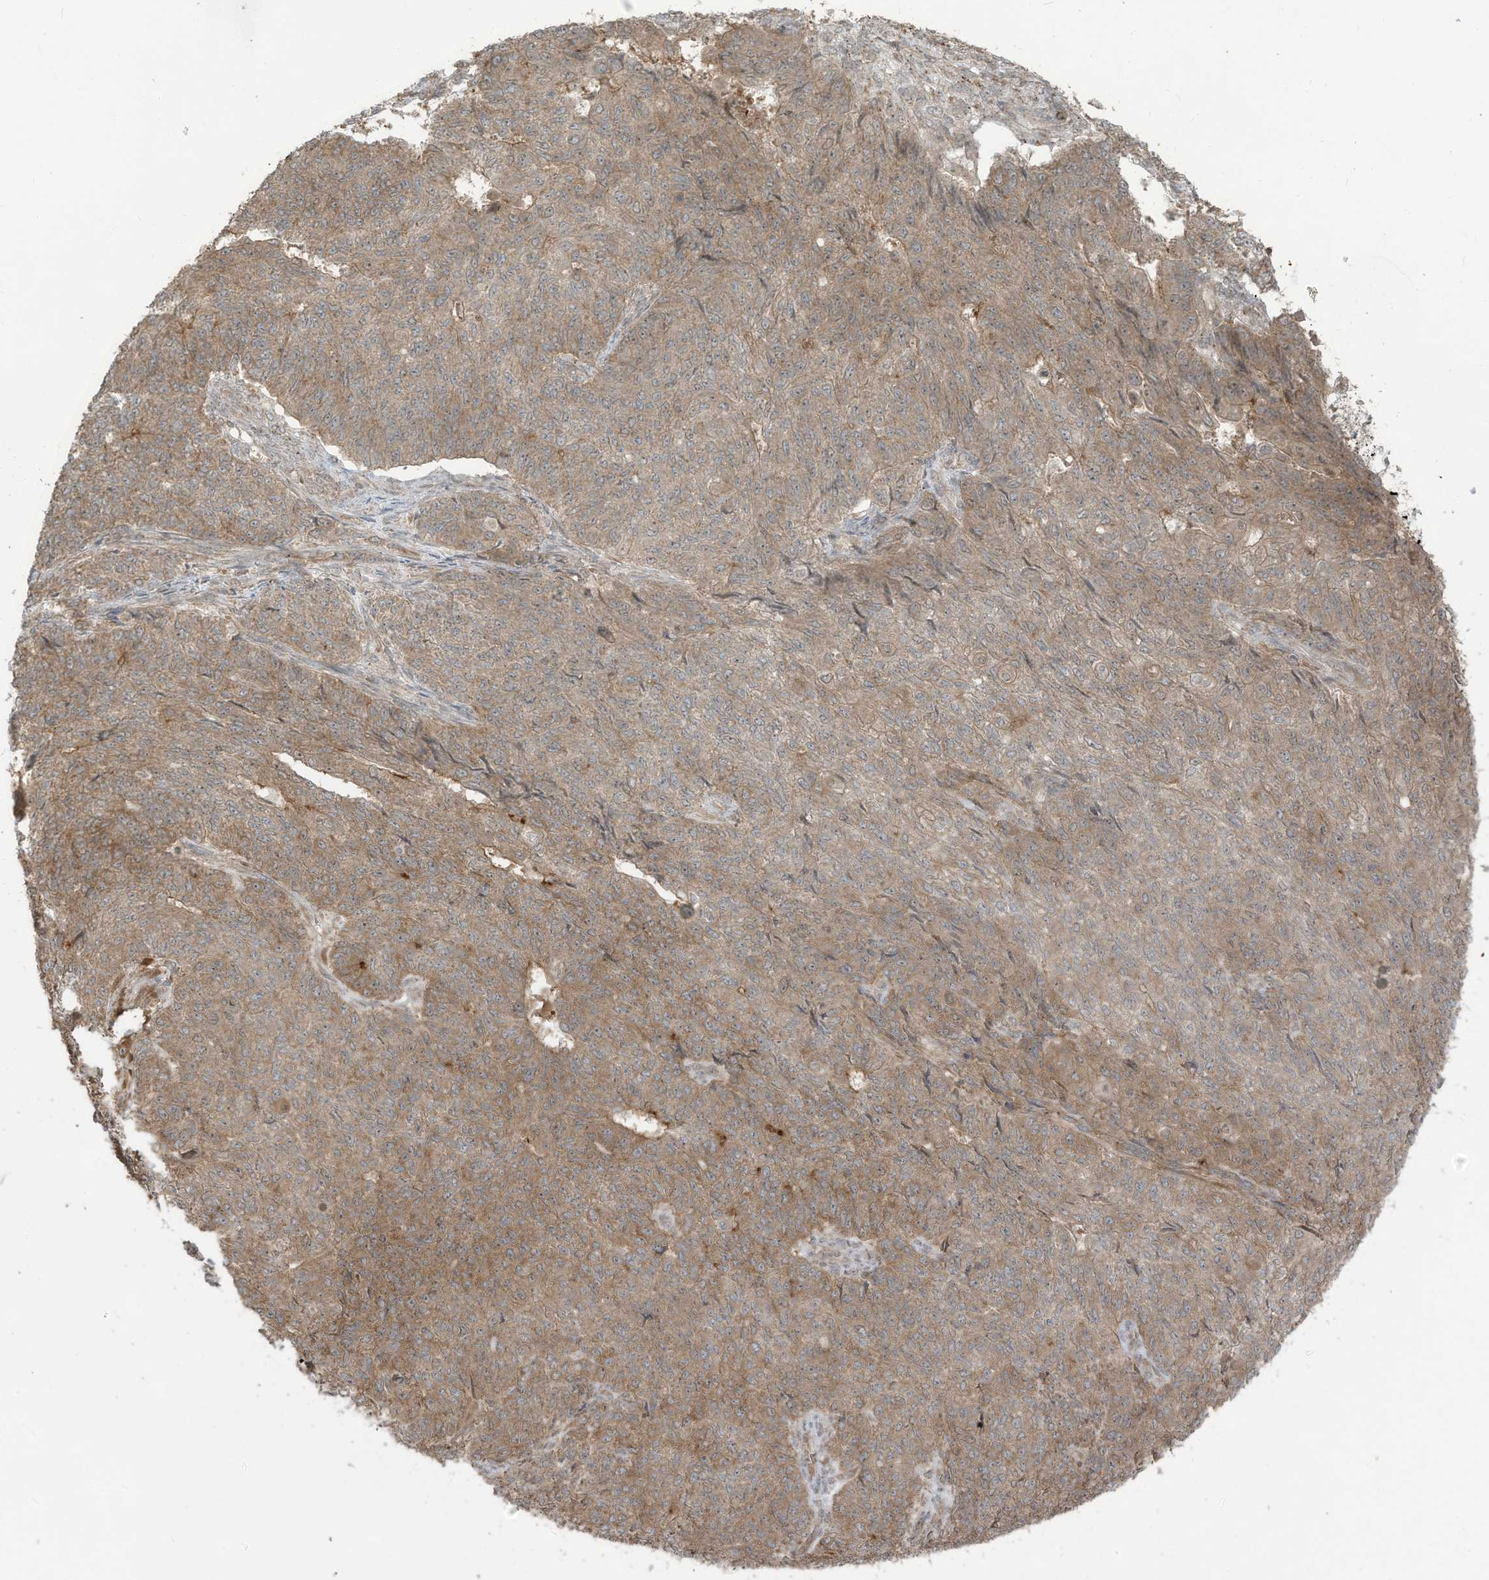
{"staining": {"intensity": "moderate", "quantity": "25%-75%", "location": "cytoplasmic/membranous"}, "tissue": "endometrial cancer", "cell_type": "Tumor cells", "image_type": "cancer", "snomed": [{"axis": "morphology", "description": "Adenocarcinoma, NOS"}, {"axis": "topography", "description": "Endometrium"}], "caption": "Moderate cytoplasmic/membranous staining for a protein is appreciated in approximately 25%-75% of tumor cells of endometrial cancer using immunohistochemistry.", "gene": "CARF", "patient": {"sex": "female", "age": 32}}